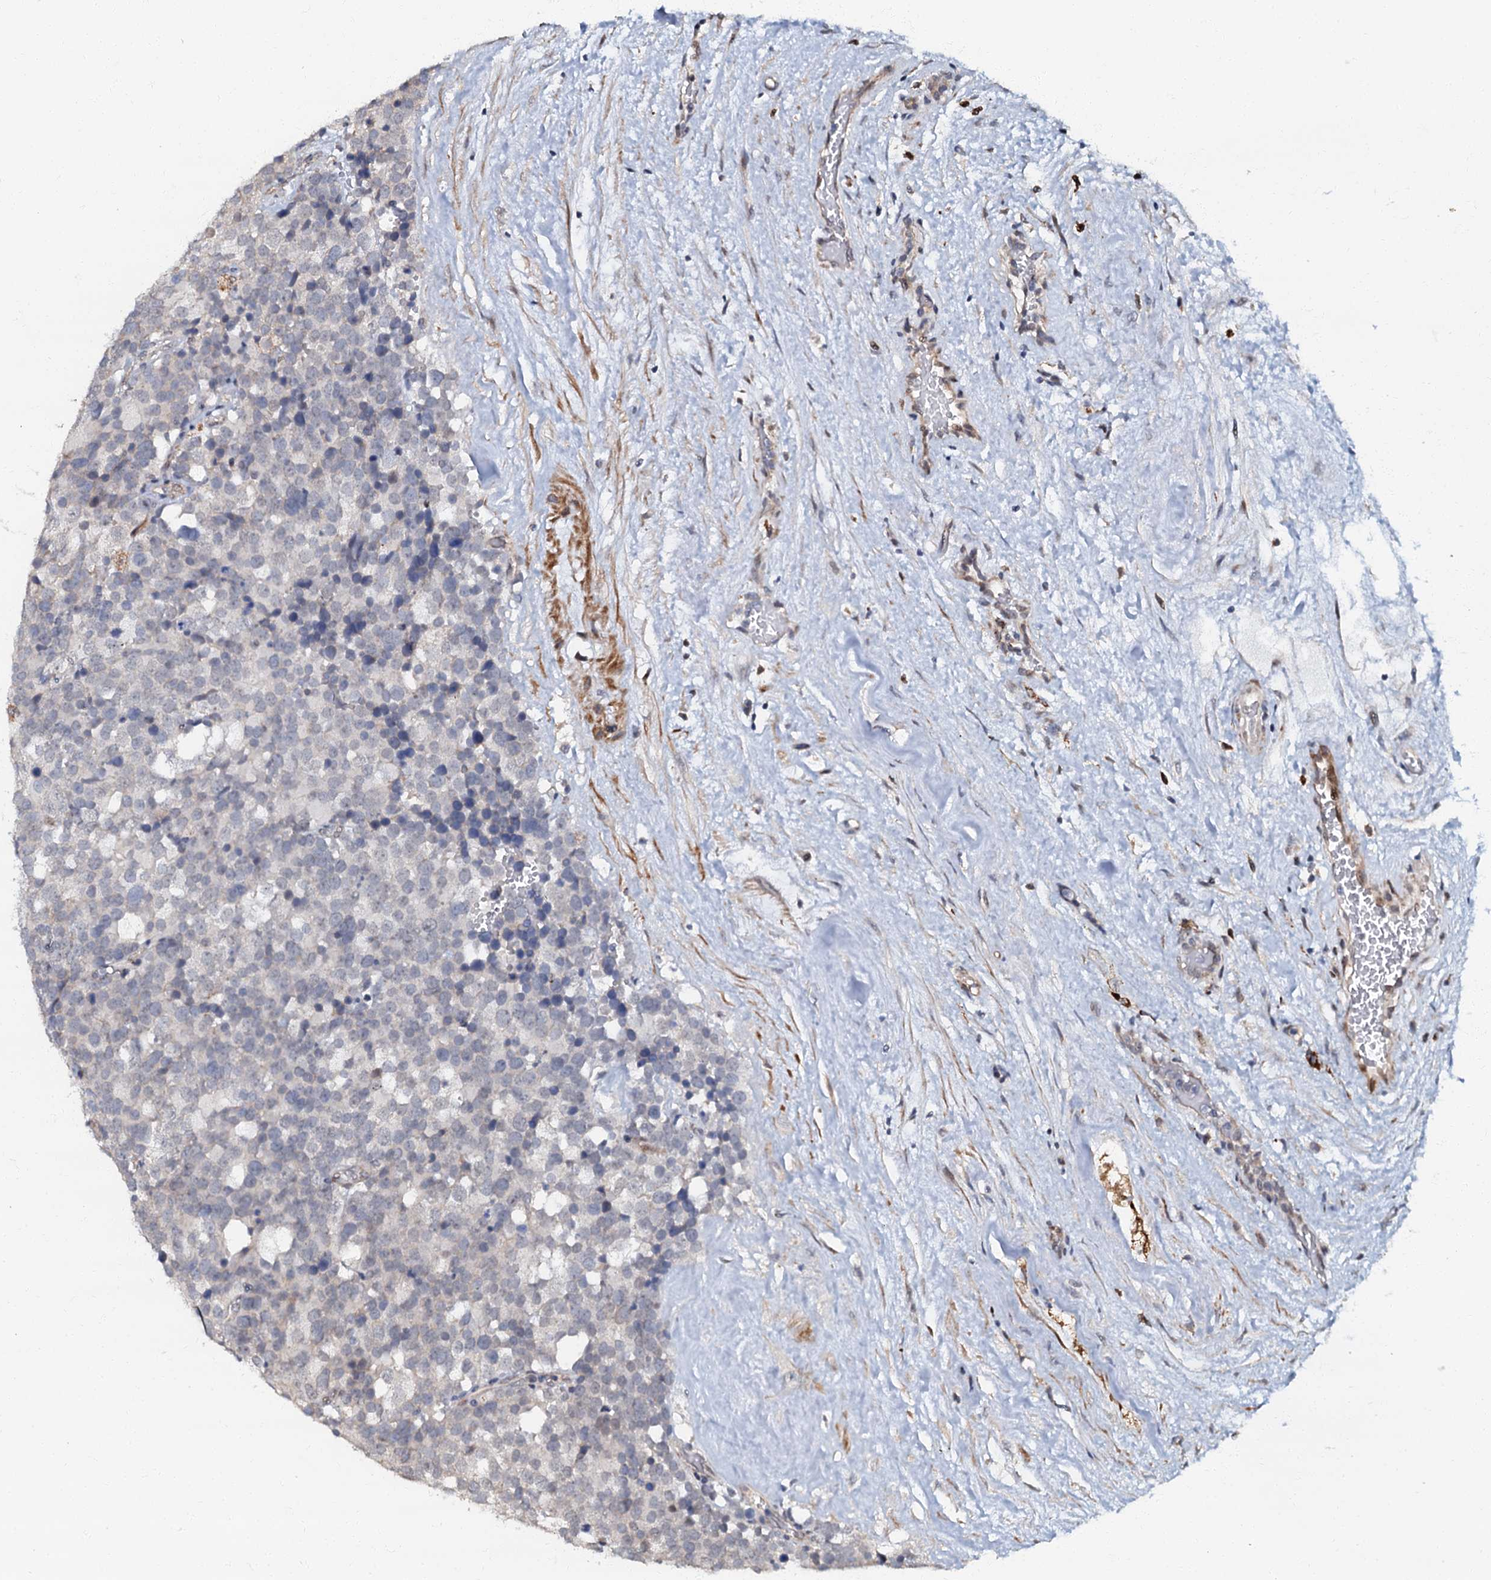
{"staining": {"intensity": "negative", "quantity": "none", "location": "none"}, "tissue": "testis cancer", "cell_type": "Tumor cells", "image_type": "cancer", "snomed": [{"axis": "morphology", "description": "Seminoma, NOS"}, {"axis": "topography", "description": "Testis"}], "caption": "Human testis cancer (seminoma) stained for a protein using immunohistochemistry (IHC) shows no staining in tumor cells.", "gene": "OLAH", "patient": {"sex": "male", "age": 71}}